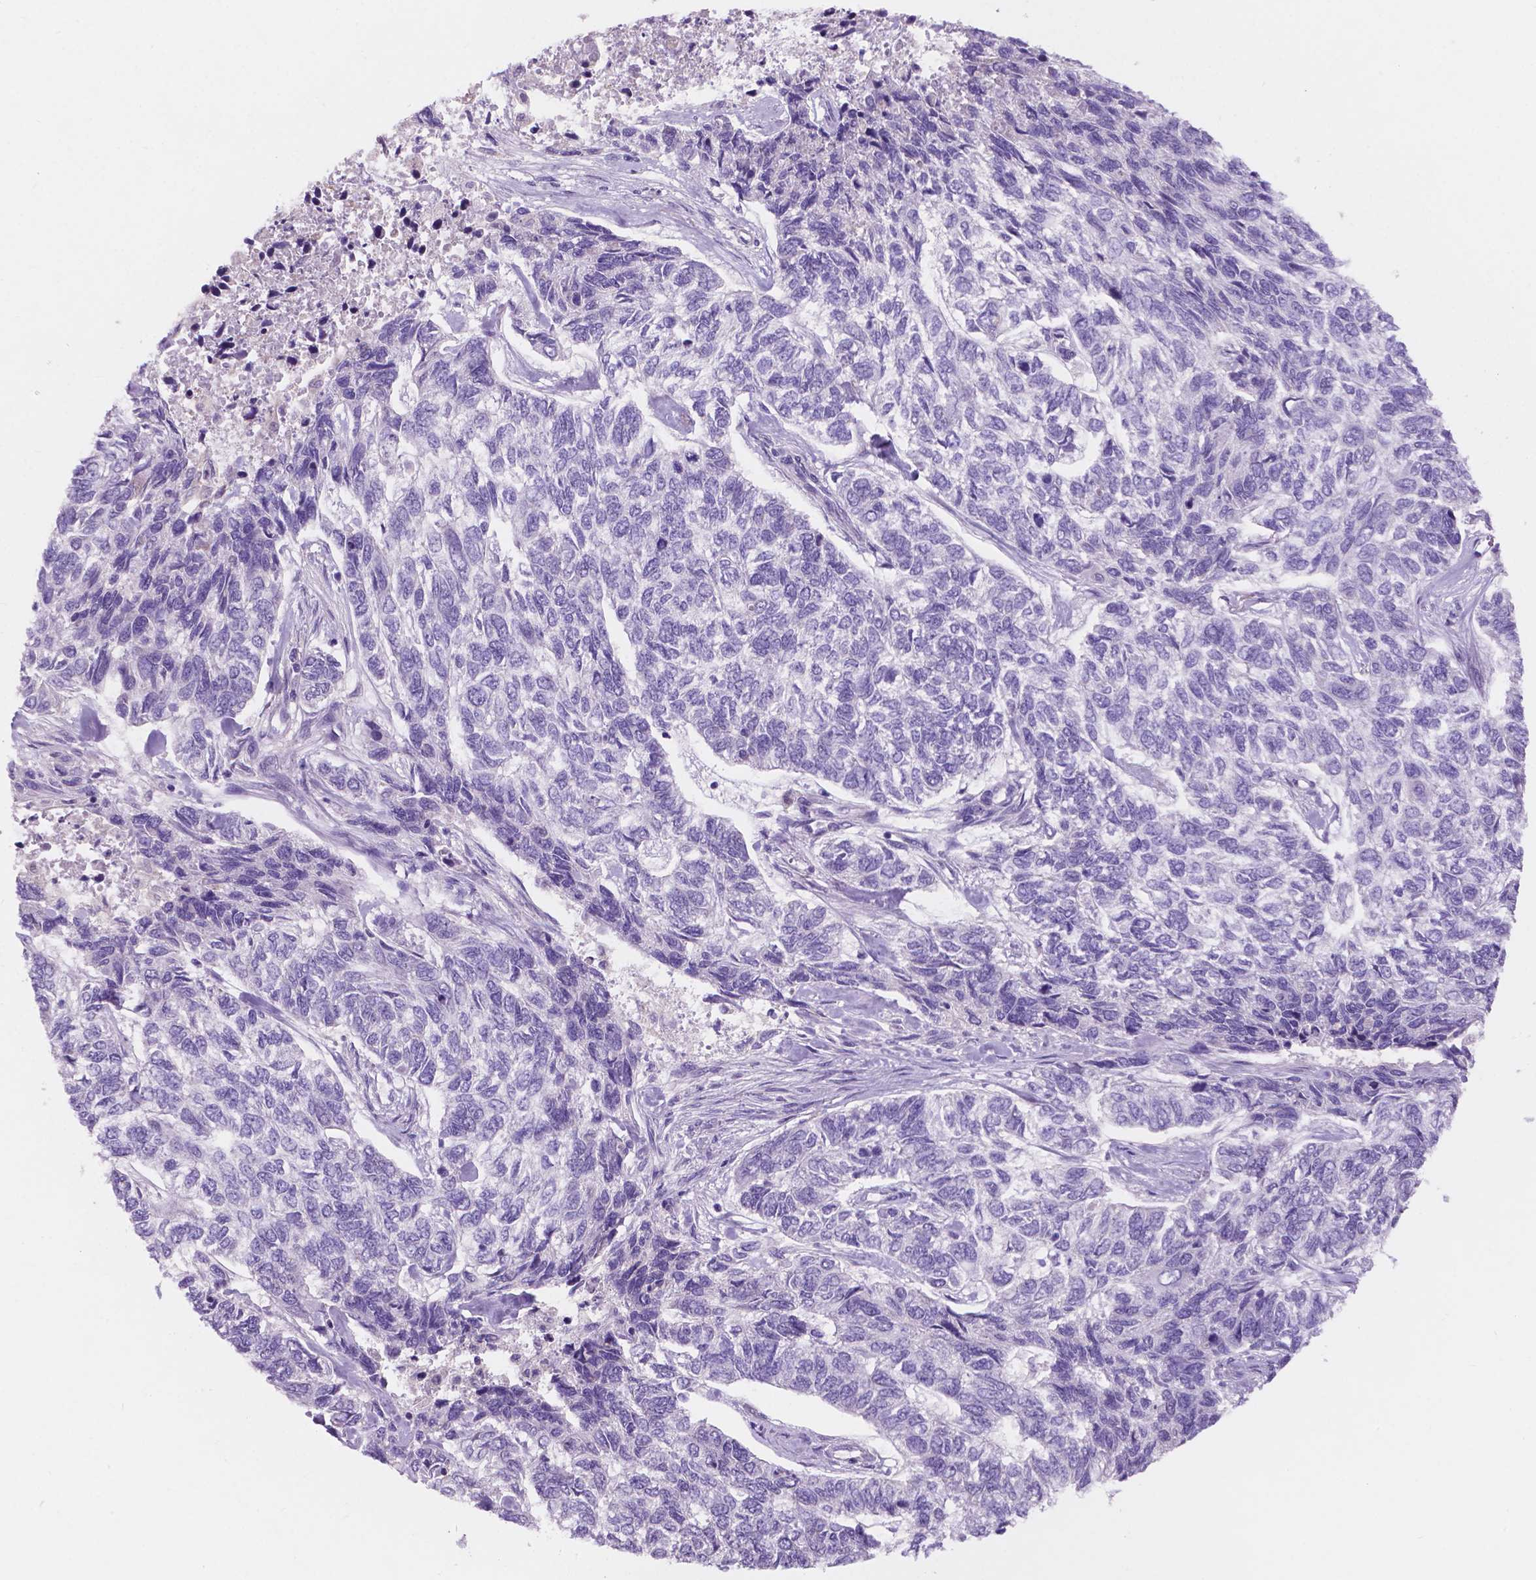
{"staining": {"intensity": "negative", "quantity": "none", "location": "none"}, "tissue": "skin cancer", "cell_type": "Tumor cells", "image_type": "cancer", "snomed": [{"axis": "morphology", "description": "Basal cell carcinoma"}, {"axis": "topography", "description": "Skin"}], "caption": "Protein analysis of skin basal cell carcinoma shows no significant staining in tumor cells.", "gene": "IREB2", "patient": {"sex": "female", "age": 65}}